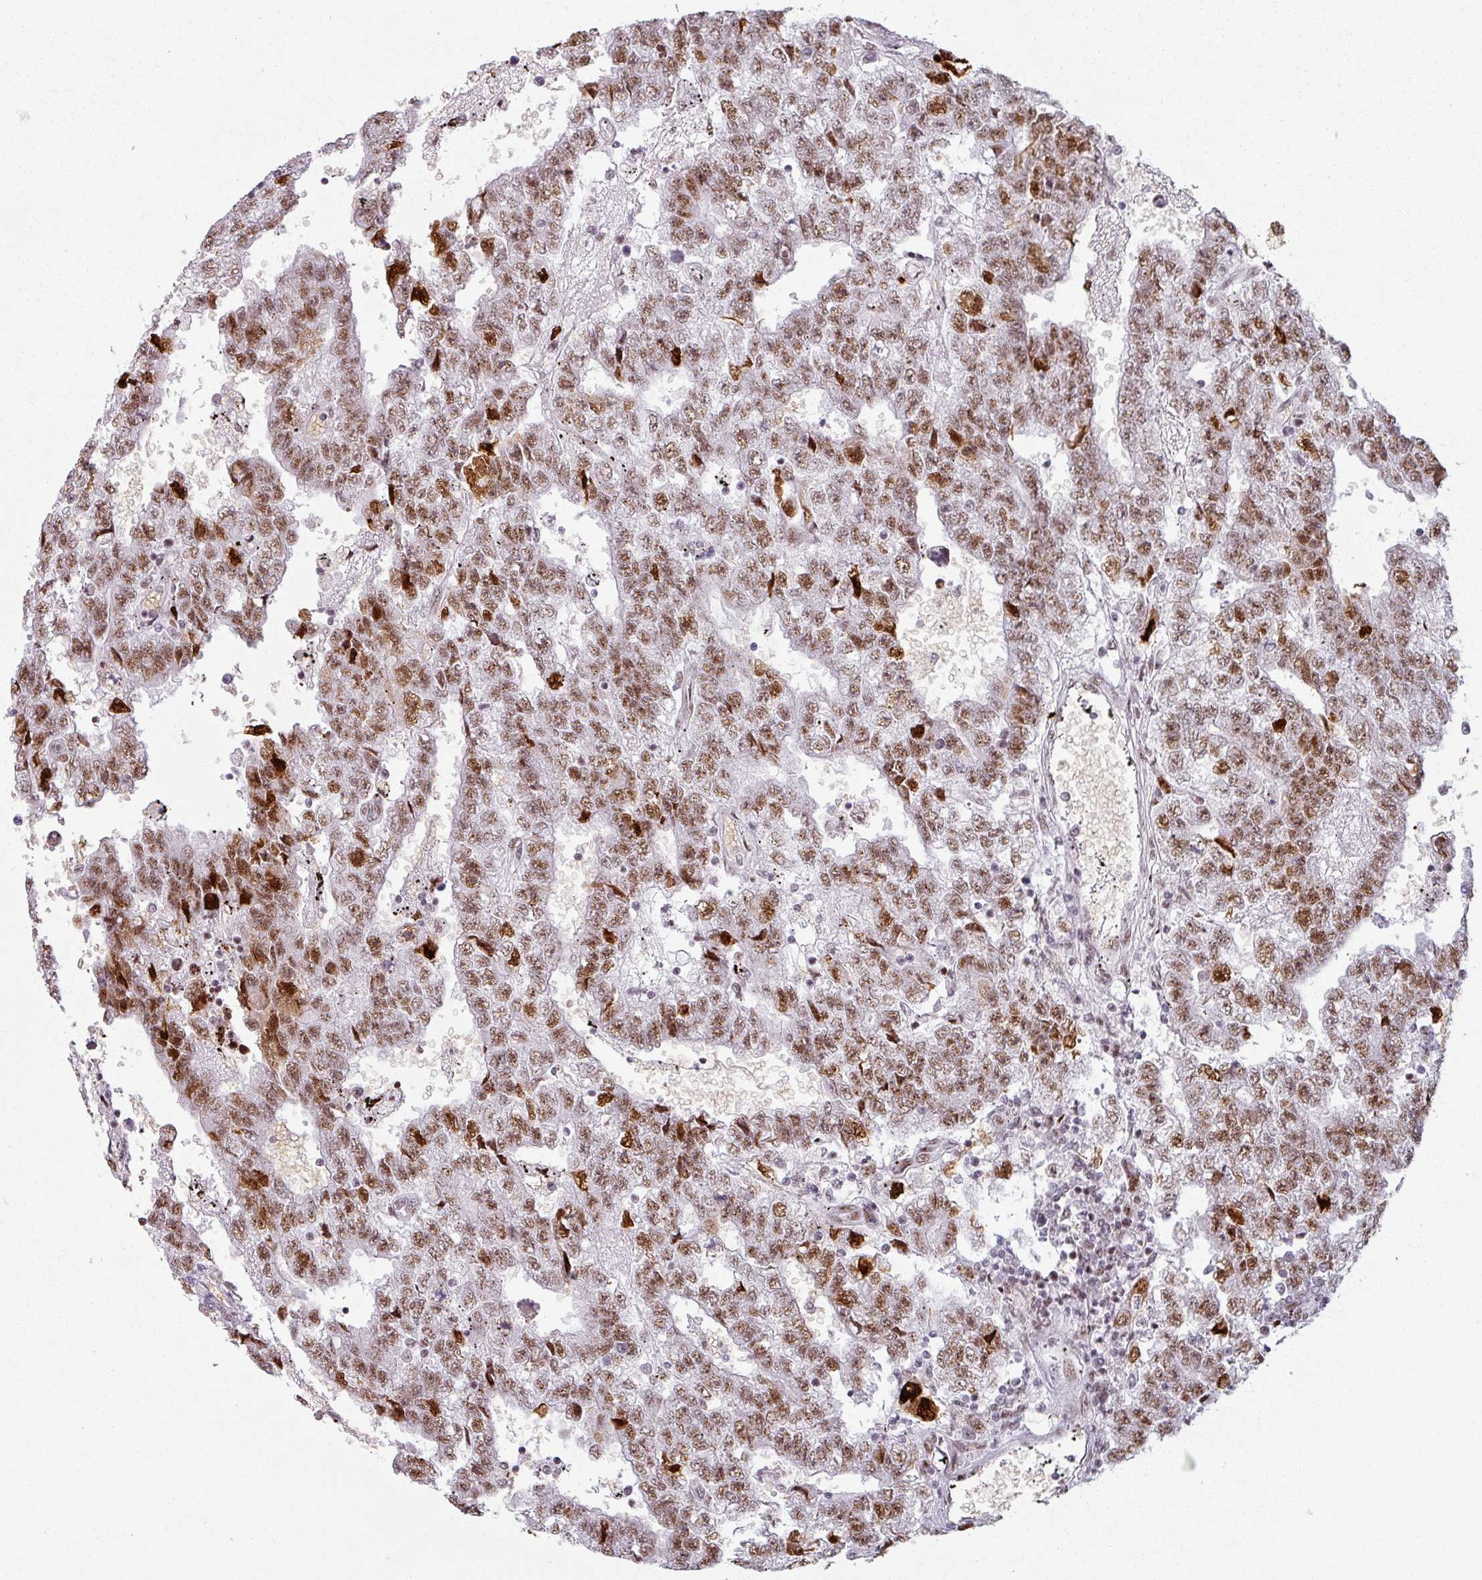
{"staining": {"intensity": "moderate", "quantity": ">75%", "location": "nuclear"}, "tissue": "testis cancer", "cell_type": "Tumor cells", "image_type": "cancer", "snomed": [{"axis": "morphology", "description": "Carcinoma, Embryonal, NOS"}, {"axis": "topography", "description": "Testis"}], "caption": "DAB immunohistochemical staining of testis cancer shows moderate nuclear protein positivity in approximately >75% of tumor cells.", "gene": "NCOR1", "patient": {"sex": "male", "age": 25}}